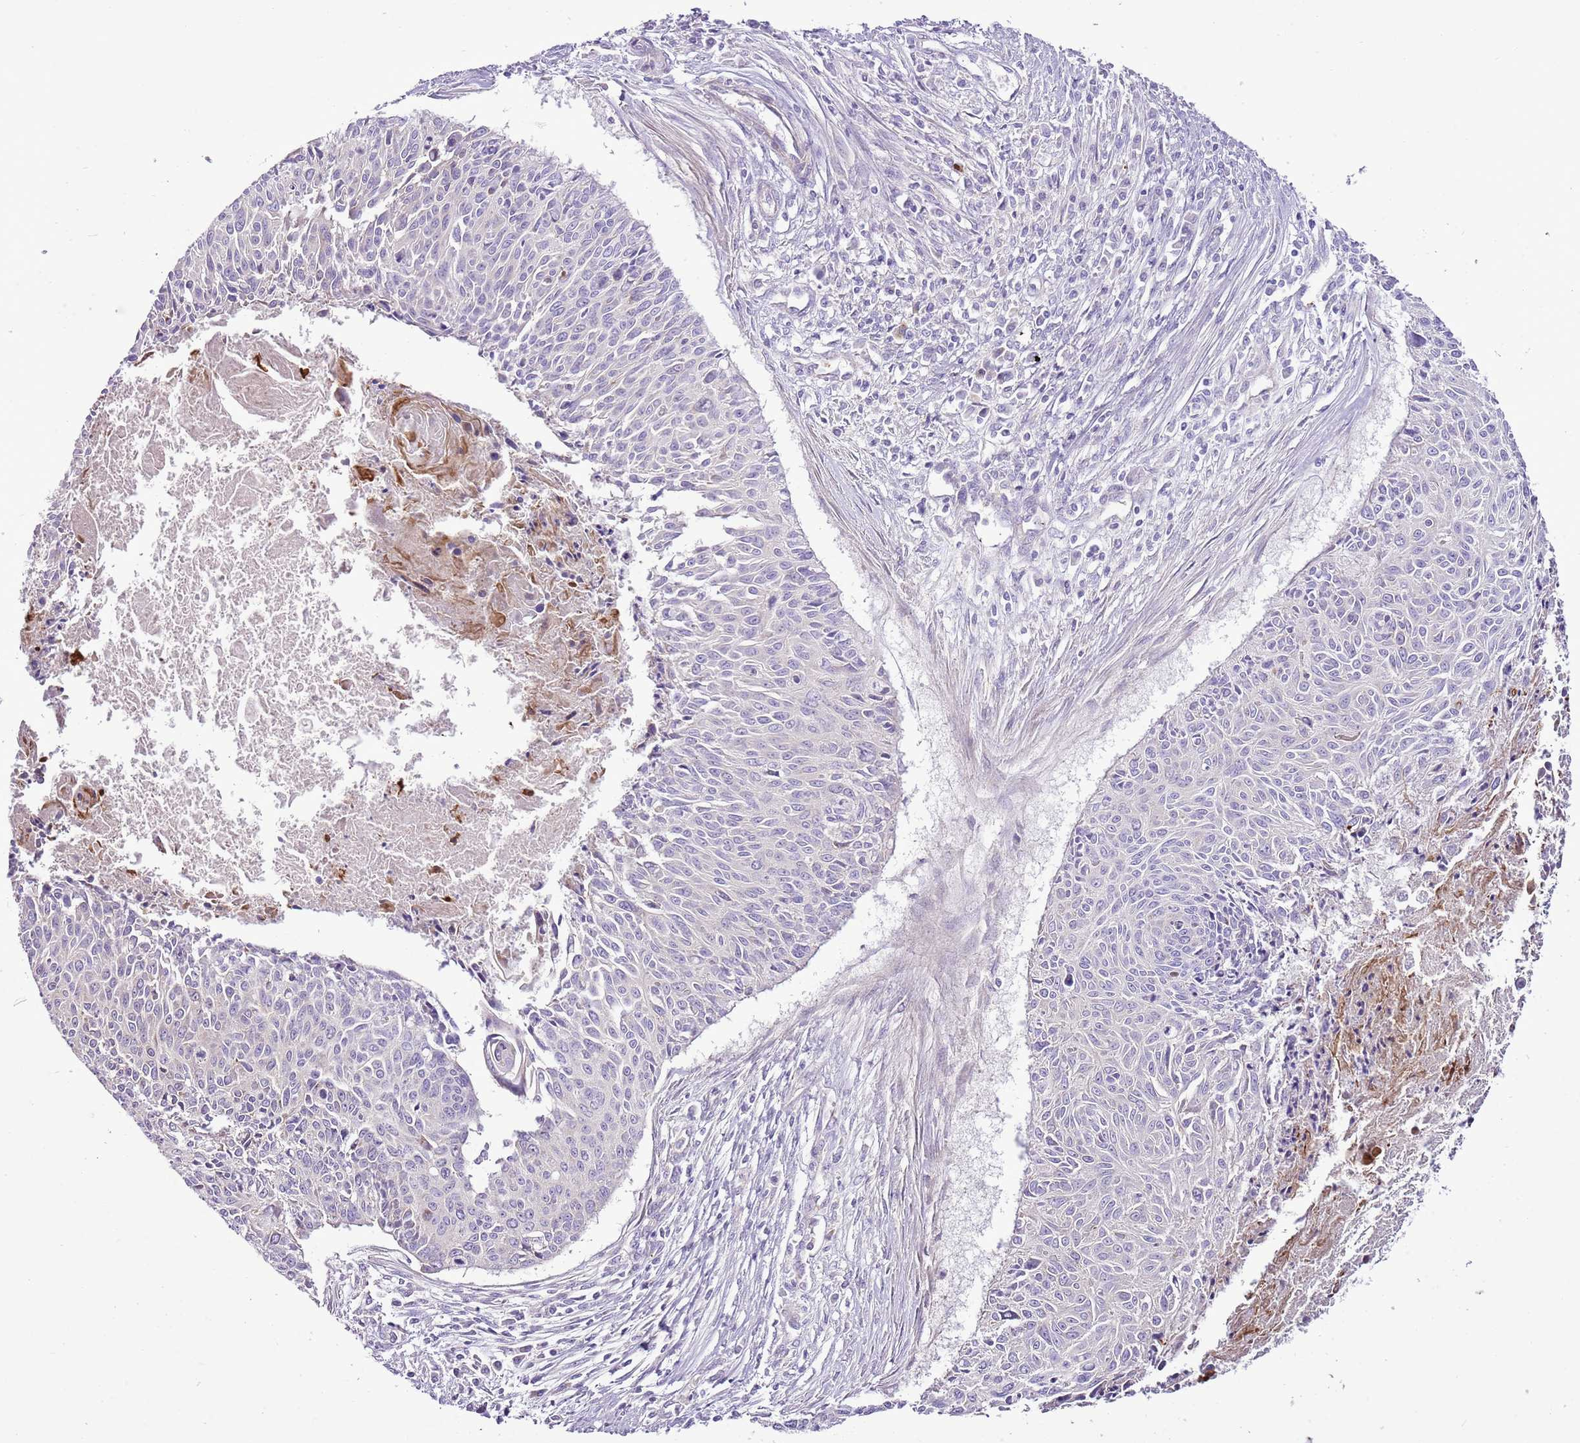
{"staining": {"intensity": "negative", "quantity": "none", "location": "none"}, "tissue": "cervical cancer", "cell_type": "Tumor cells", "image_type": "cancer", "snomed": [{"axis": "morphology", "description": "Squamous cell carcinoma, NOS"}, {"axis": "topography", "description": "Cervix"}], "caption": "A high-resolution histopathology image shows immunohistochemistry staining of cervical cancer (squamous cell carcinoma), which displays no significant staining in tumor cells.", "gene": "CHAC2", "patient": {"sex": "female", "age": 55}}